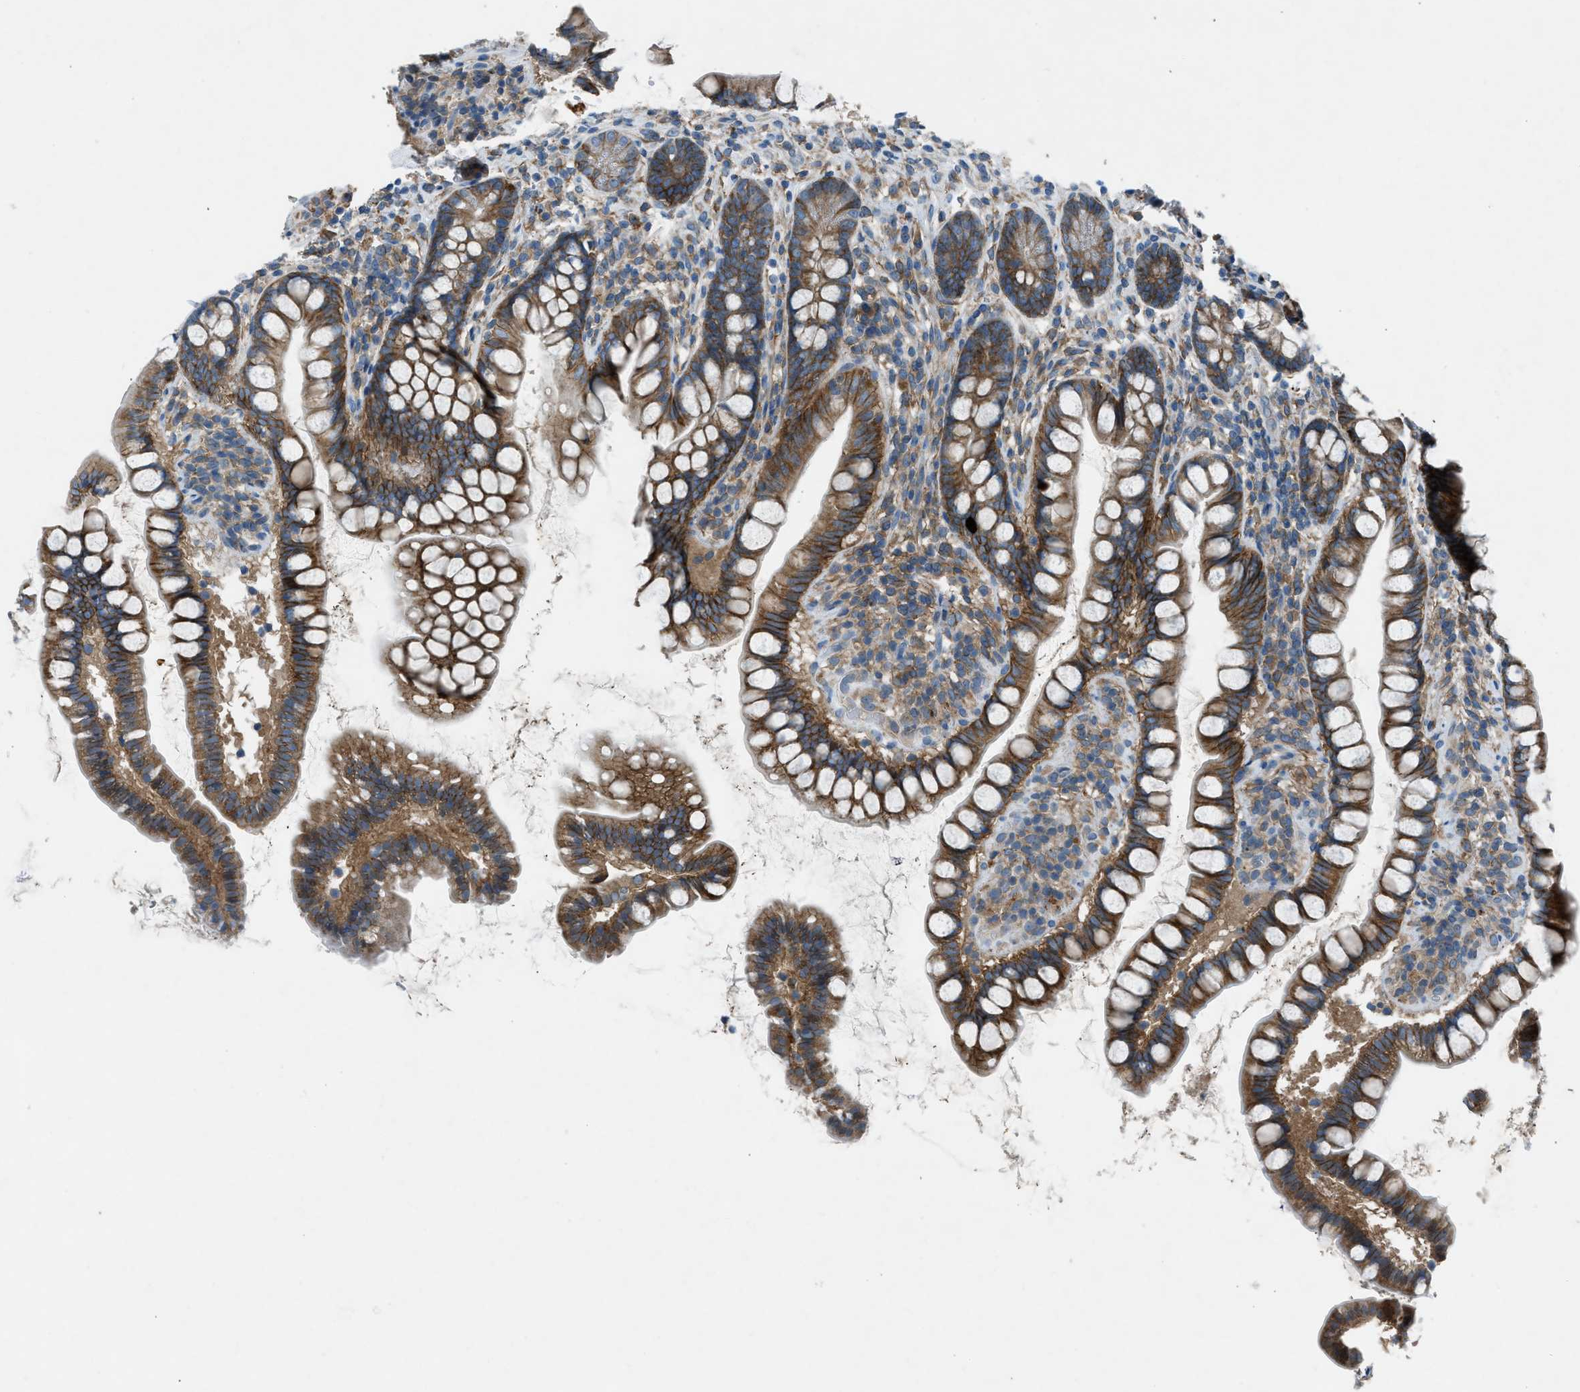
{"staining": {"intensity": "strong", "quantity": ">75%", "location": "cytoplasmic/membranous"}, "tissue": "small intestine", "cell_type": "Glandular cells", "image_type": "normal", "snomed": [{"axis": "morphology", "description": "Normal tissue, NOS"}, {"axis": "topography", "description": "Small intestine"}], "caption": "Protein staining of normal small intestine shows strong cytoplasmic/membranous positivity in approximately >75% of glandular cells.", "gene": "BMP1", "patient": {"sex": "female", "age": 84}}